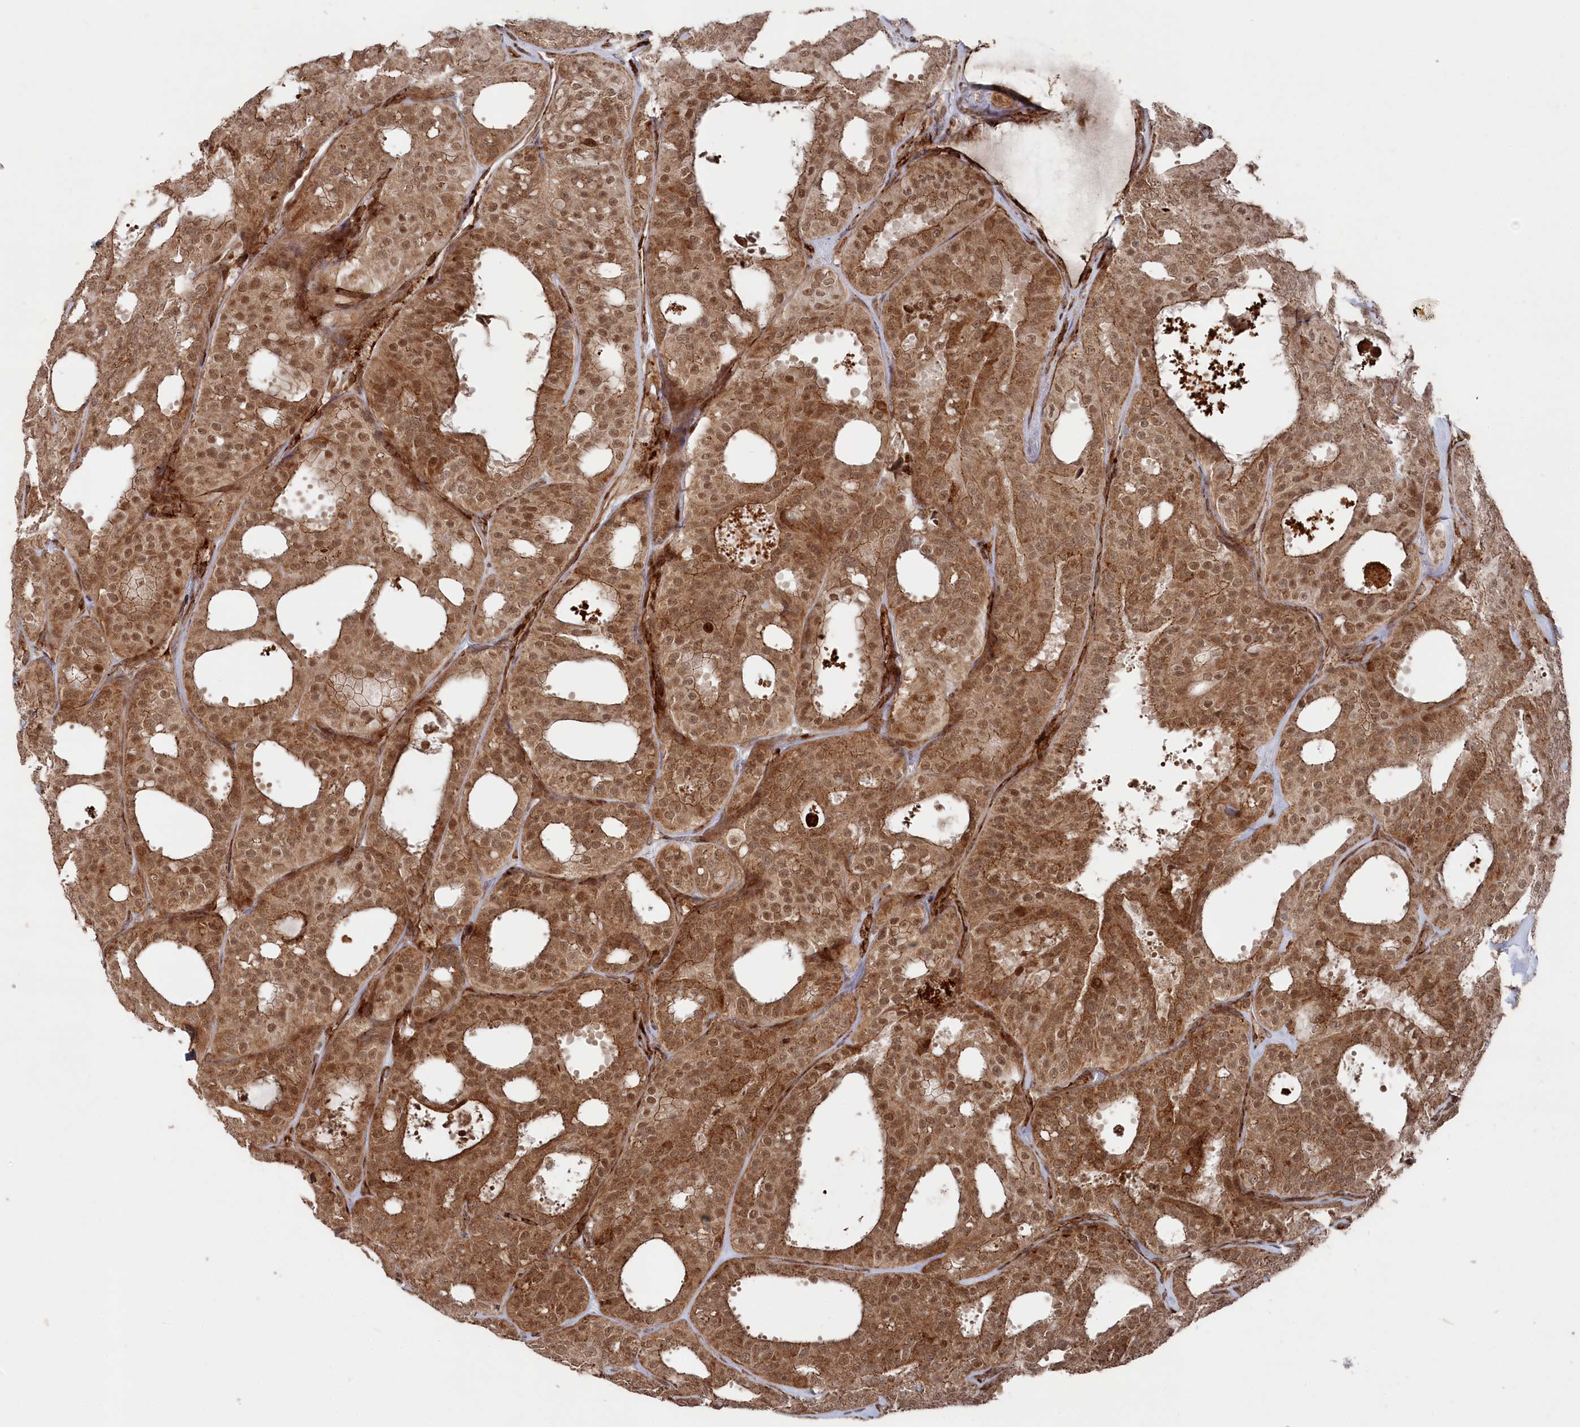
{"staining": {"intensity": "moderate", "quantity": ">75%", "location": "cytoplasmic/membranous,nuclear"}, "tissue": "thyroid cancer", "cell_type": "Tumor cells", "image_type": "cancer", "snomed": [{"axis": "morphology", "description": "Follicular adenoma carcinoma, NOS"}, {"axis": "topography", "description": "Thyroid gland"}], "caption": "Immunohistochemical staining of human follicular adenoma carcinoma (thyroid) demonstrates moderate cytoplasmic/membranous and nuclear protein positivity in approximately >75% of tumor cells.", "gene": "POLR3A", "patient": {"sex": "male", "age": 75}}